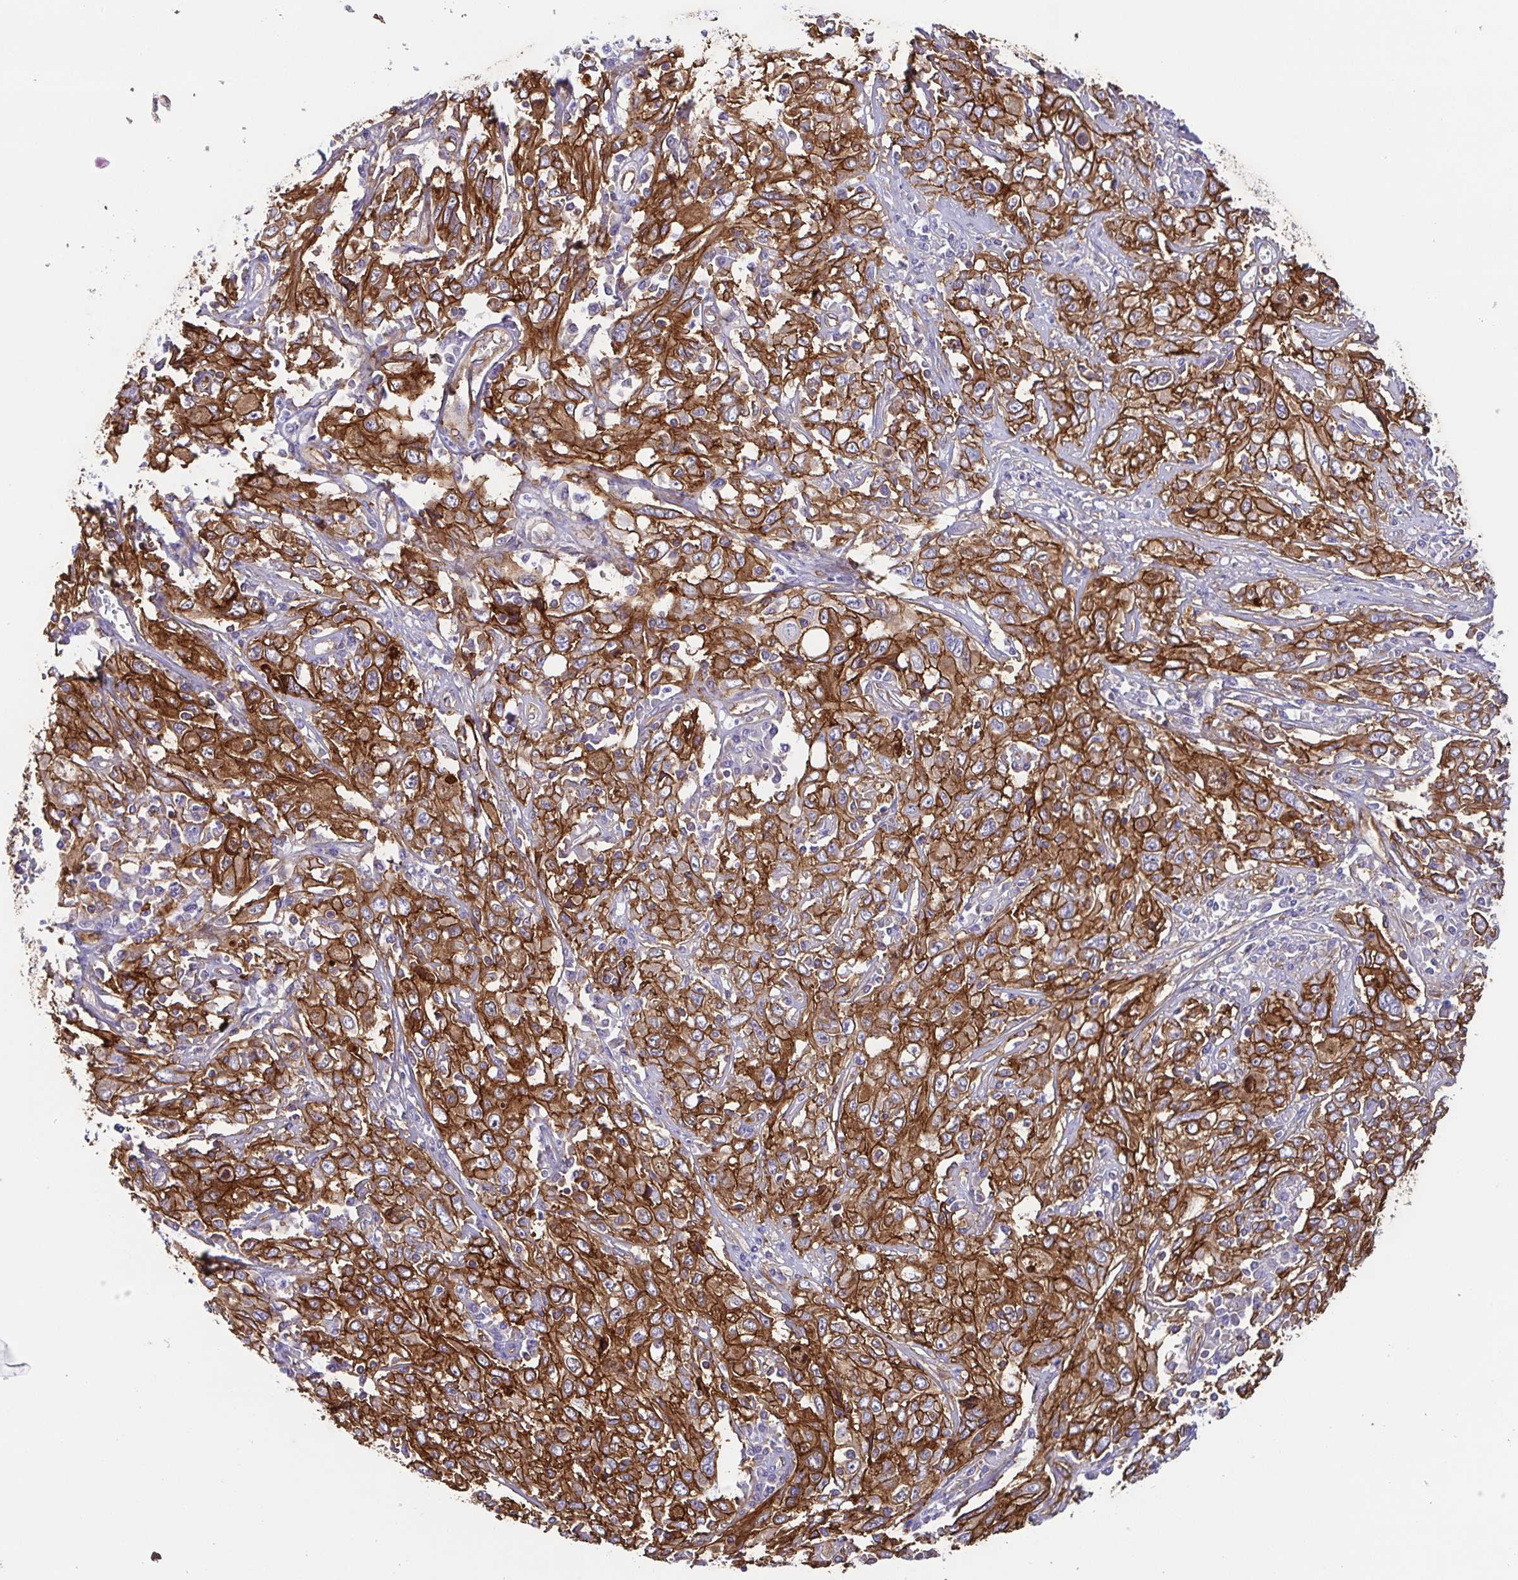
{"staining": {"intensity": "strong", "quantity": ">75%", "location": "cytoplasmic/membranous"}, "tissue": "cervical cancer", "cell_type": "Tumor cells", "image_type": "cancer", "snomed": [{"axis": "morphology", "description": "Squamous cell carcinoma, NOS"}, {"axis": "topography", "description": "Cervix"}], "caption": "This is a micrograph of immunohistochemistry staining of cervical squamous cell carcinoma, which shows strong staining in the cytoplasmic/membranous of tumor cells.", "gene": "ANXA2", "patient": {"sex": "female", "age": 46}}